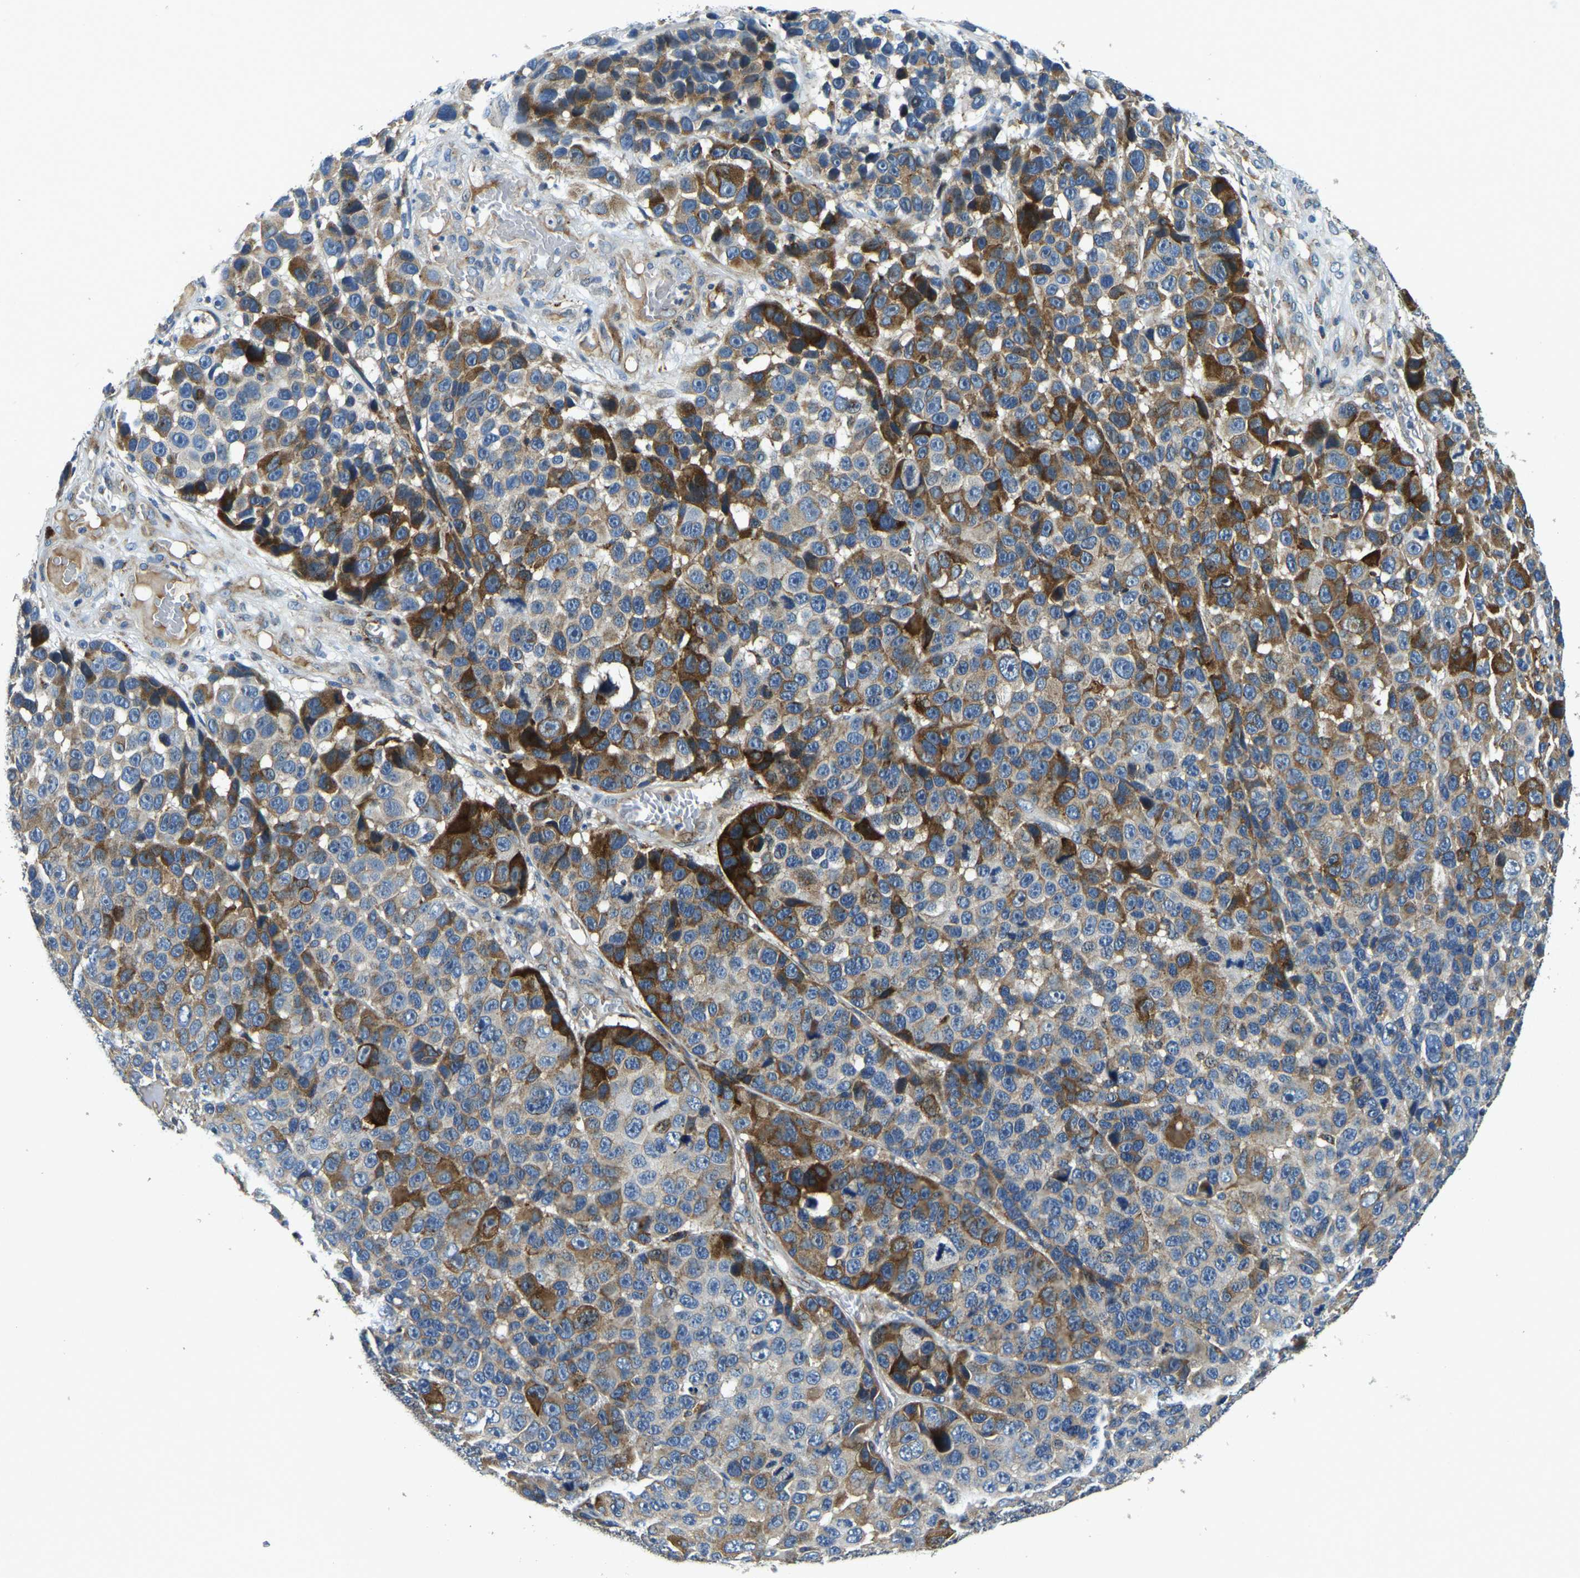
{"staining": {"intensity": "strong", "quantity": "25%-75%", "location": "cytoplasmic/membranous"}, "tissue": "melanoma", "cell_type": "Tumor cells", "image_type": "cancer", "snomed": [{"axis": "morphology", "description": "Malignant melanoma, NOS"}, {"axis": "topography", "description": "Skin"}], "caption": "Melanoma stained for a protein (brown) exhibits strong cytoplasmic/membranous positive positivity in about 25%-75% of tumor cells.", "gene": "RNF39", "patient": {"sex": "male", "age": 53}}